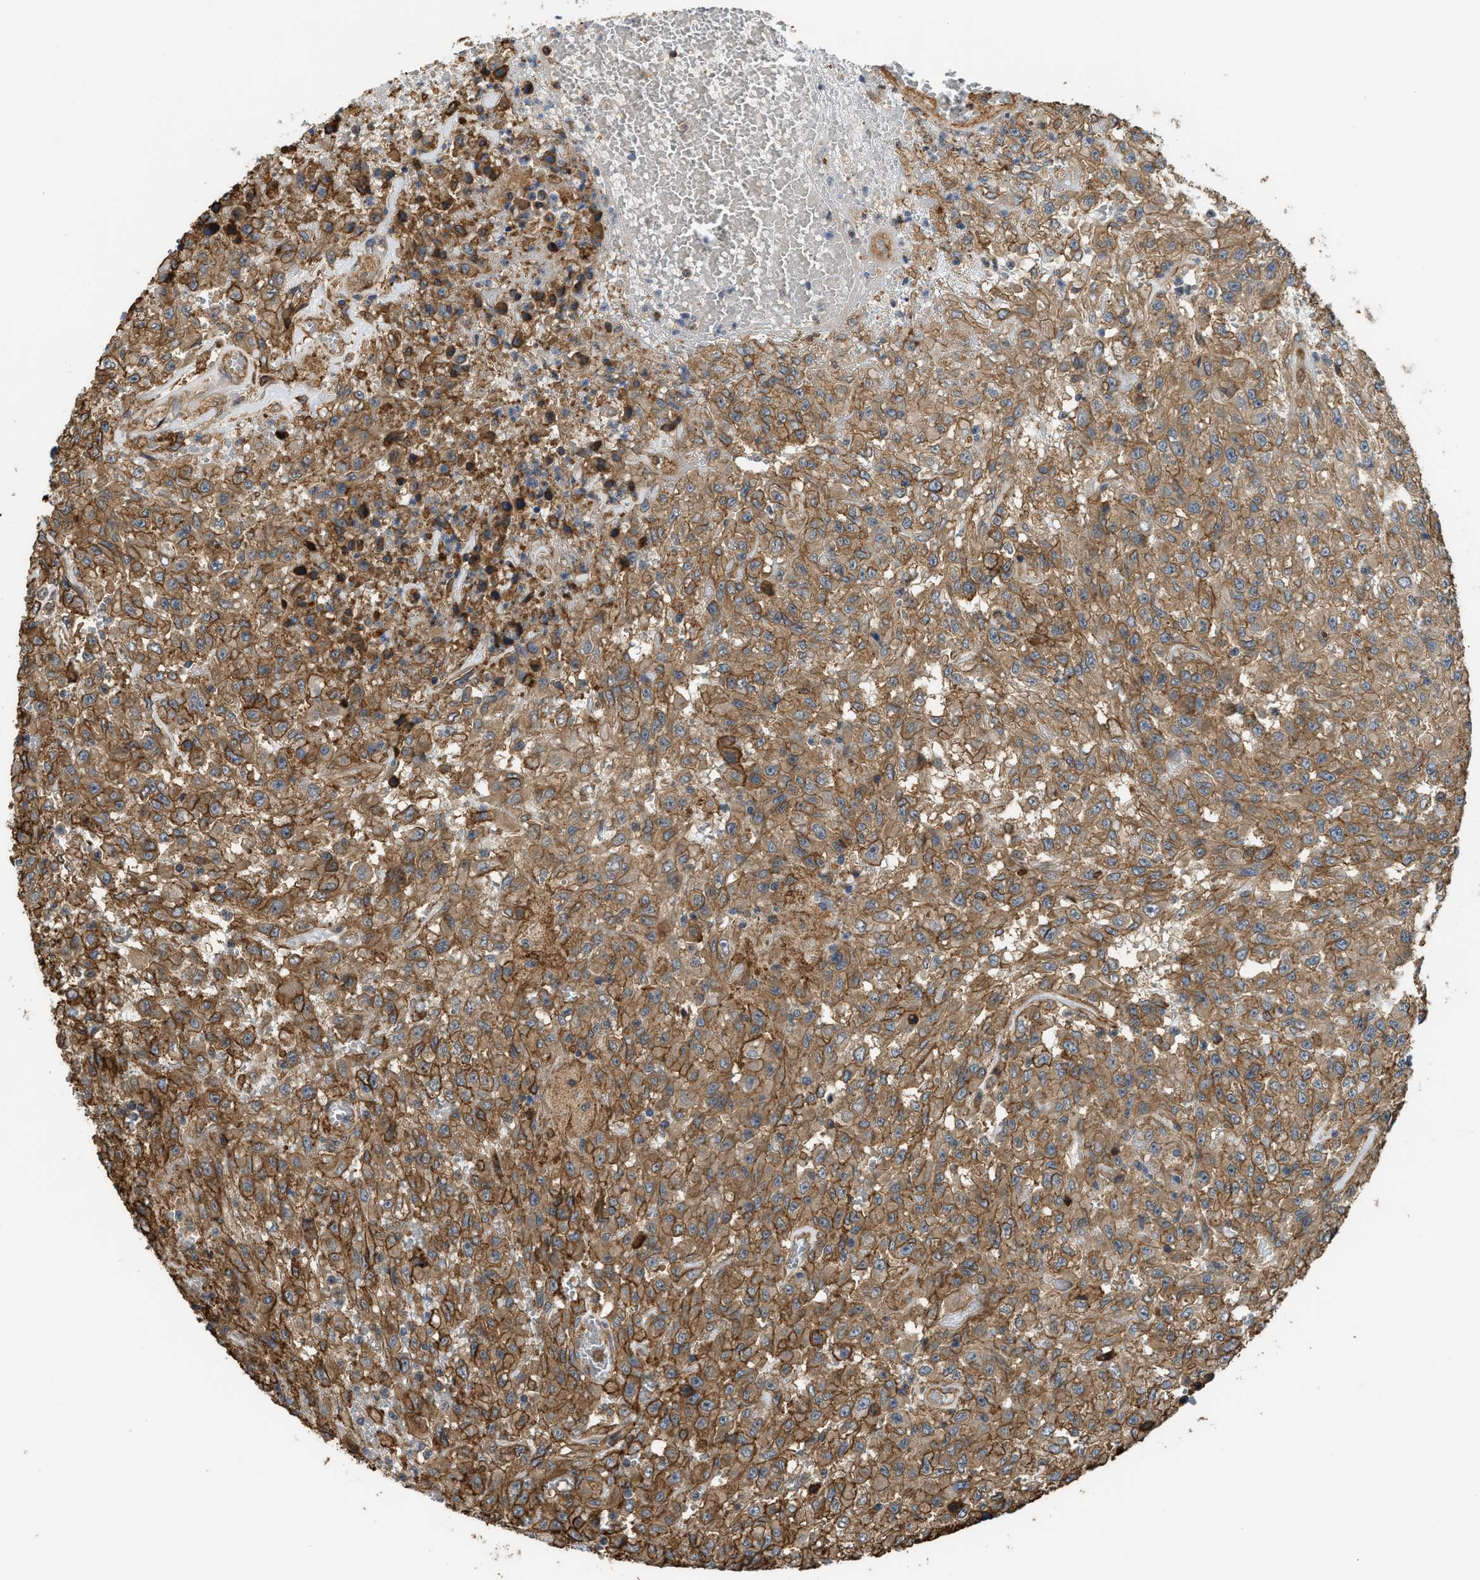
{"staining": {"intensity": "strong", "quantity": ">75%", "location": "cytoplasmic/membranous"}, "tissue": "urothelial cancer", "cell_type": "Tumor cells", "image_type": "cancer", "snomed": [{"axis": "morphology", "description": "Urothelial carcinoma, High grade"}, {"axis": "topography", "description": "Urinary bladder"}], "caption": "Immunohistochemistry micrograph of urothelial cancer stained for a protein (brown), which displays high levels of strong cytoplasmic/membranous staining in about >75% of tumor cells.", "gene": "DDHD2", "patient": {"sex": "male", "age": 46}}